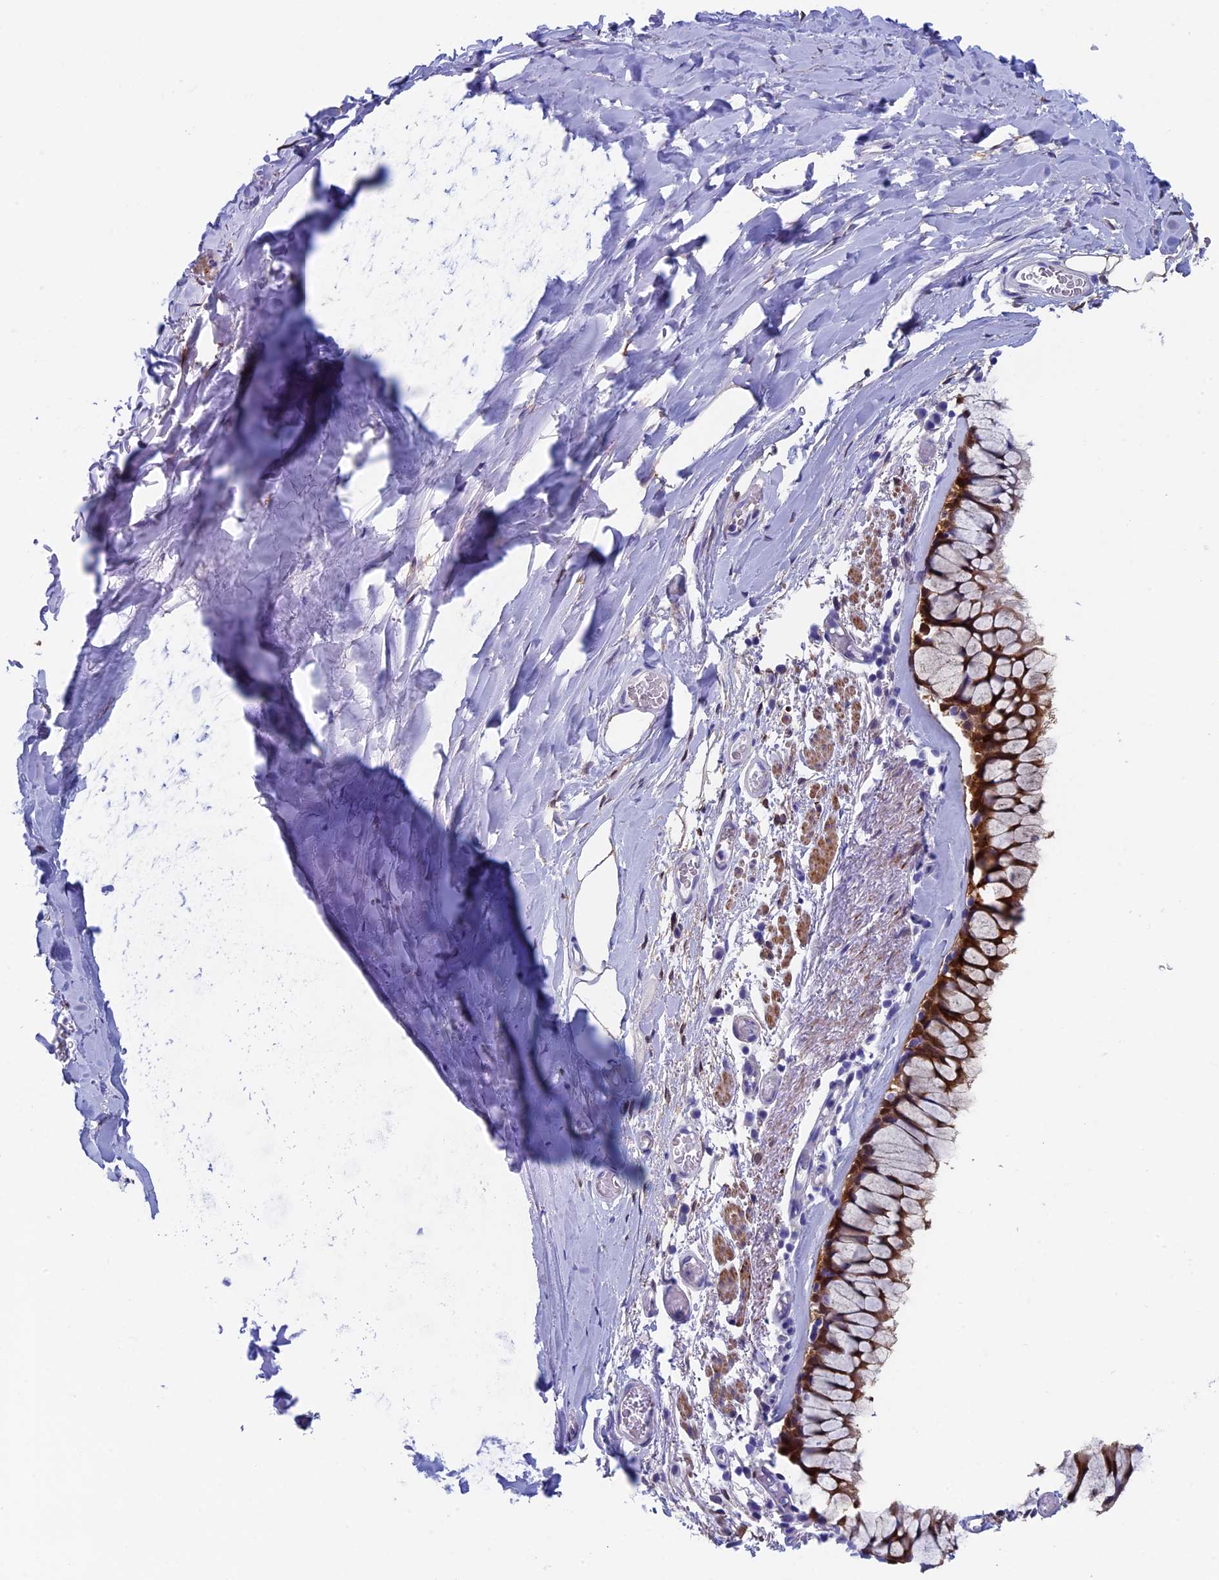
{"staining": {"intensity": "strong", "quantity": "25%-75%", "location": "cytoplasmic/membranous,nuclear"}, "tissue": "bronchus", "cell_type": "Respiratory epithelial cells", "image_type": "normal", "snomed": [{"axis": "morphology", "description": "Normal tissue, NOS"}, {"axis": "topography", "description": "Bronchus"}], "caption": "There is high levels of strong cytoplasmic/membranous,nuclear positivity in respiratory epithelial cells of benign bronchus, as demonstrated by immunohistochemical staining (brown color).", "gene": "ADH7", "patient": {"sex": "male", "age": 65}}